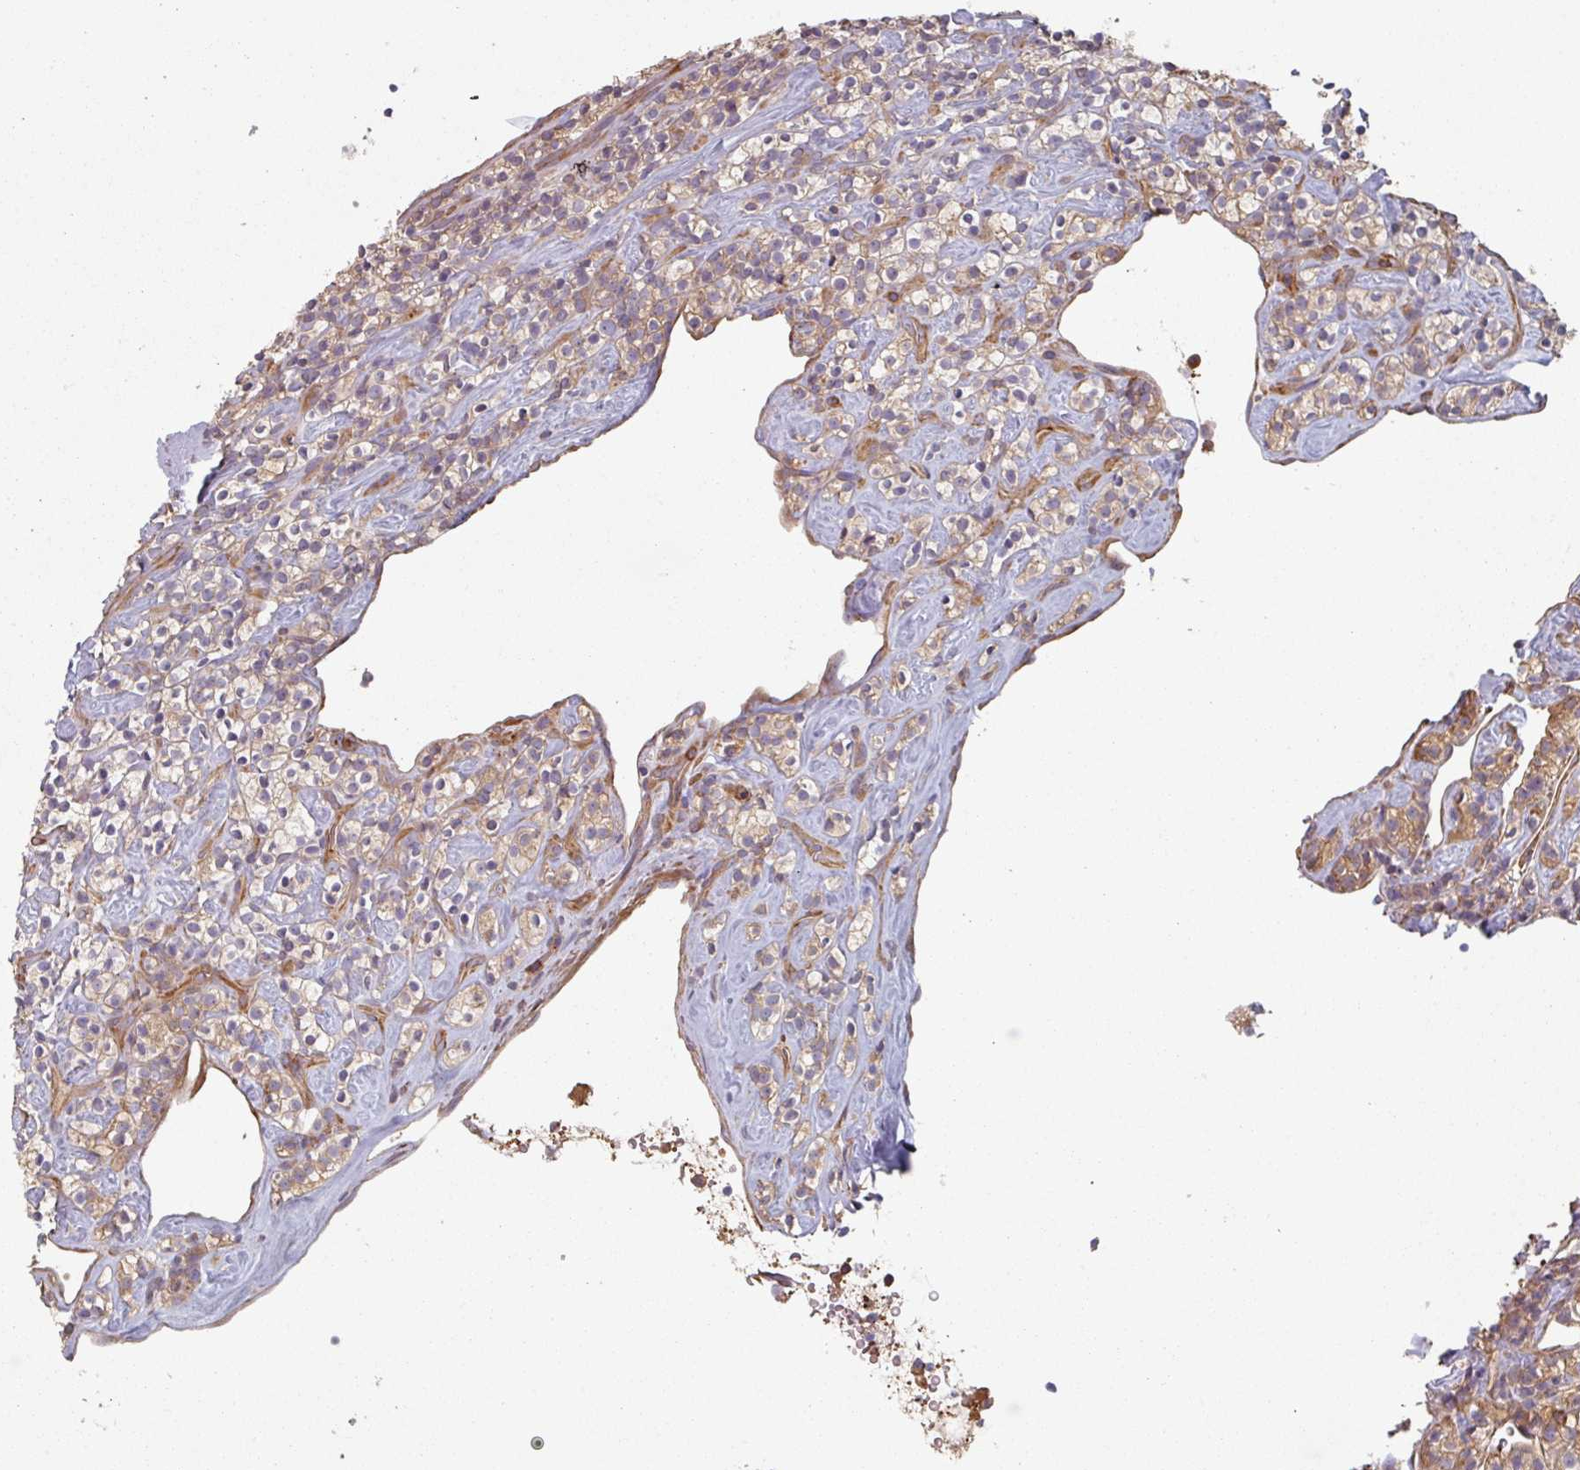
{"staining": {"intensity": "moderate", "quantity": ">75%", "location": "cytoplasmic/membranous"}, "tissue": "renal cancer", "cell_type": "Tumor cells", "image_type": "cancer", "snomed": [{"axis": "morphology", "description": "Adenocarcinoma, NOS"}, {"axis": "topography", "description": "Kidney"}], "caption": "Immunohistochemical staining of human adenocarcinoma (renal) demonstrates medium levels of moderate cytoplasmic/membranous protein positivity in approximately >75% of tumor cells.", "gene": "GSTA4", "patient": {"sex": "male", "age": 77}}